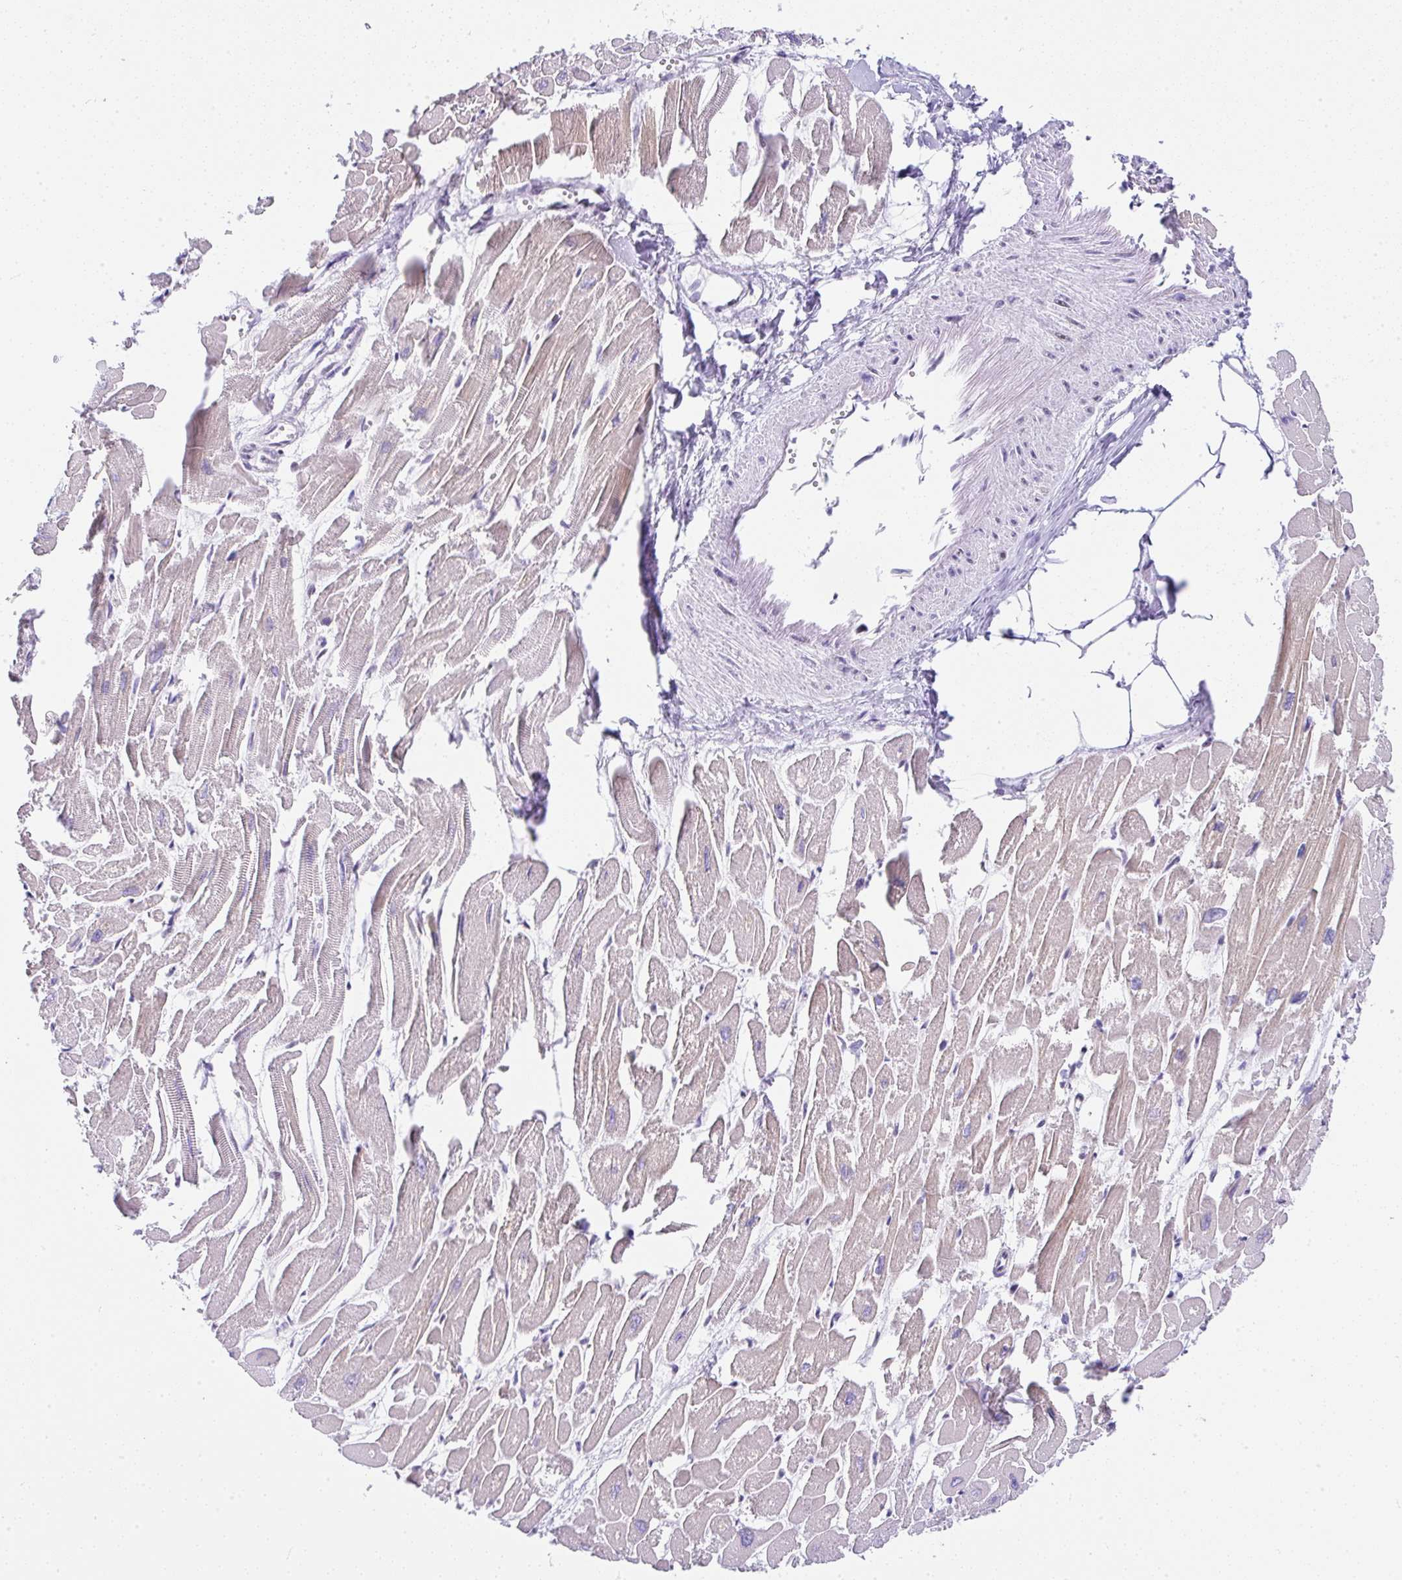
{"staining": {"intensity": "weak", "quantity": "25%-75%", "location": "cytoplasmic/membranous"}, "tissue": "heart muscle", "cell_type": "Cardiomyocytes", "image_type": "normal", "snomed": [{"axis": "morphology", "description": "Normal tissue, NOS"}, {"axis": "topography", "description": "Heart"}], "caption": "Approximately 25%-75% of cardiomyocytes in benign human heart muscle exhibit weak cytoplasmic/membranous protein positivity as visualized by brown immunohistochemical staining.", "gene": "NR1D2", "patient": {"sex": "male", "age": 54}}